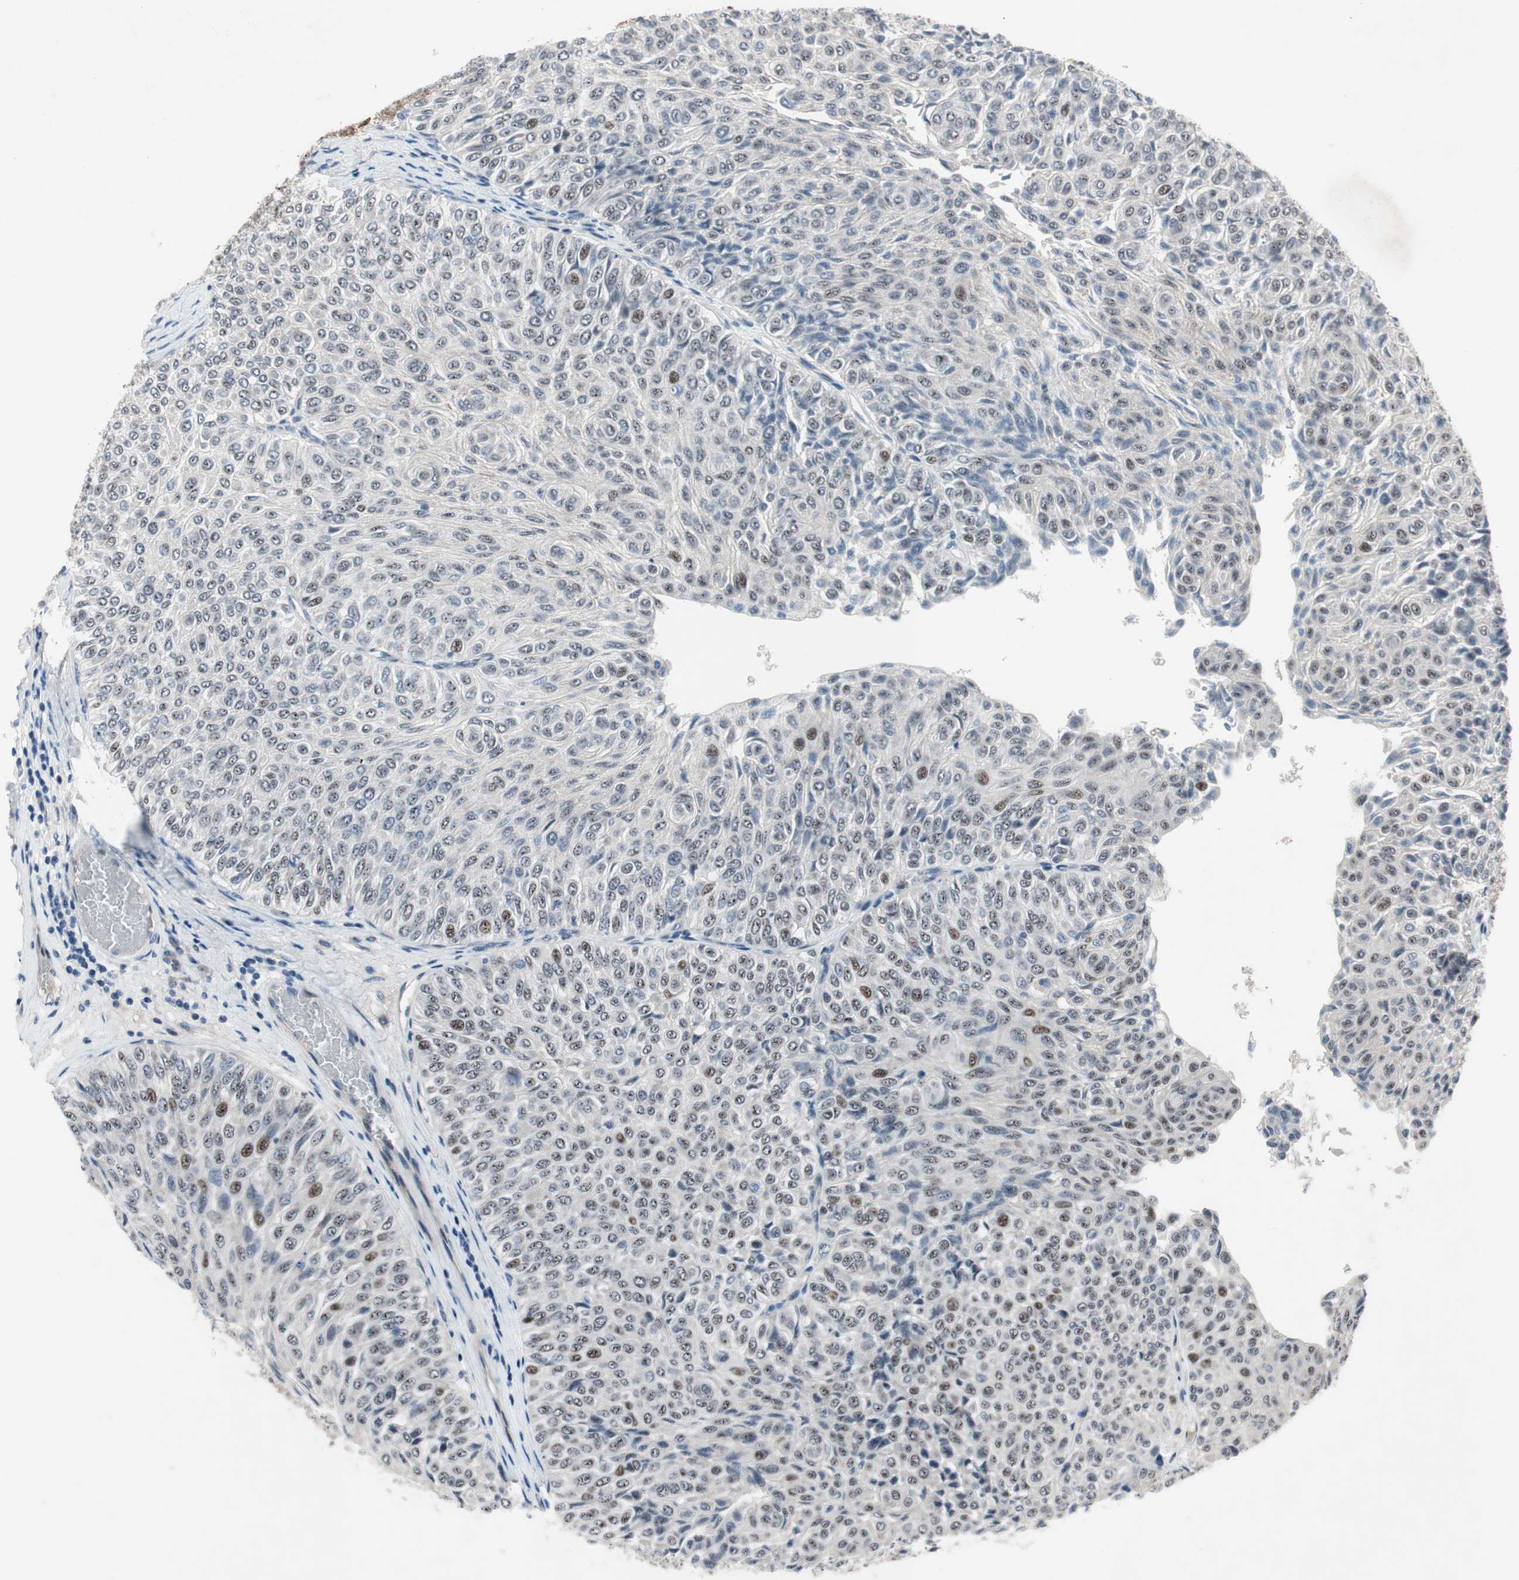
{"staining": {"intensity": "moderate", "quantity": "<25%", "location": "nuclear"}, "tissue": "urothelial cancer", "cell_type": "Tumor cells", "image_type": "cancer", "snomed": [{"axis": "morphology", "description": "Urothelial carcinoma, Low grade"}, {"axis": "topography", "description": "Urinary bladder"}], "caption": "Immunohistochemistry photomicrograph of urothelial cancer stained for a protein (brown), which demonstrates low levels of moderate nuclear expression in about <25% of tumor cells.", "gene": "SOX7", "patient": {"sex": "male", "age": 78}}